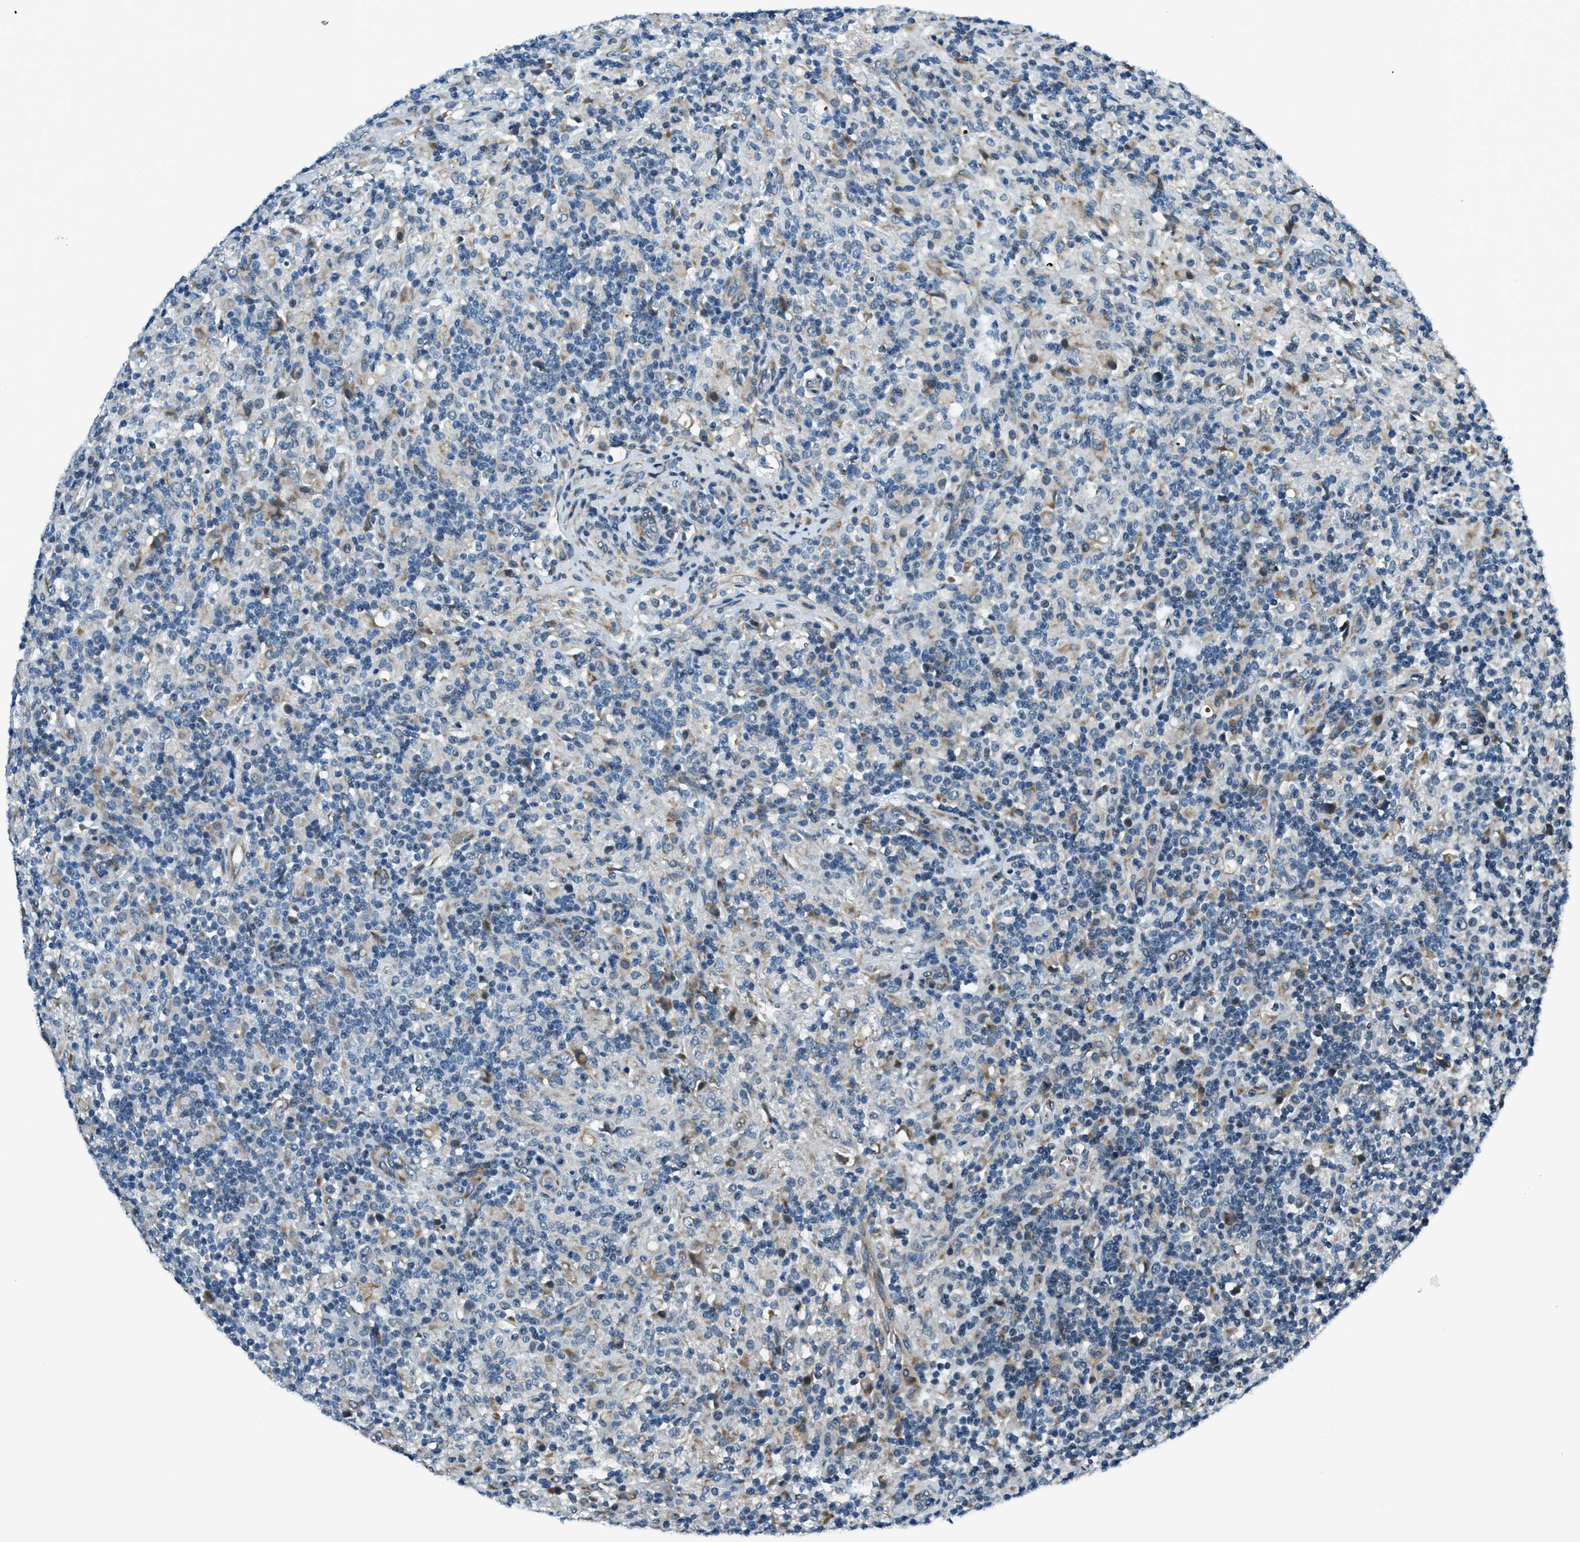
{"staining": {"intensity": "weak", "quantity": "<25%", "location": "cytoplasmic/membranous"}, "tissue": "lymphoma", "cell_type": "Tumor cells", "image_type": "cancer", "snomed": [{"axis": "morphology", "description": "Hodgkin's disease, NOS"}, {"axis": "topography", "description": "Lymph node"}], "caption": "DAB immunohistochemical staining of human lymphoma shows no significant staining in tumor cells.", "gene": "GINM1", "patient": {"sex": "male", "age": 70}}